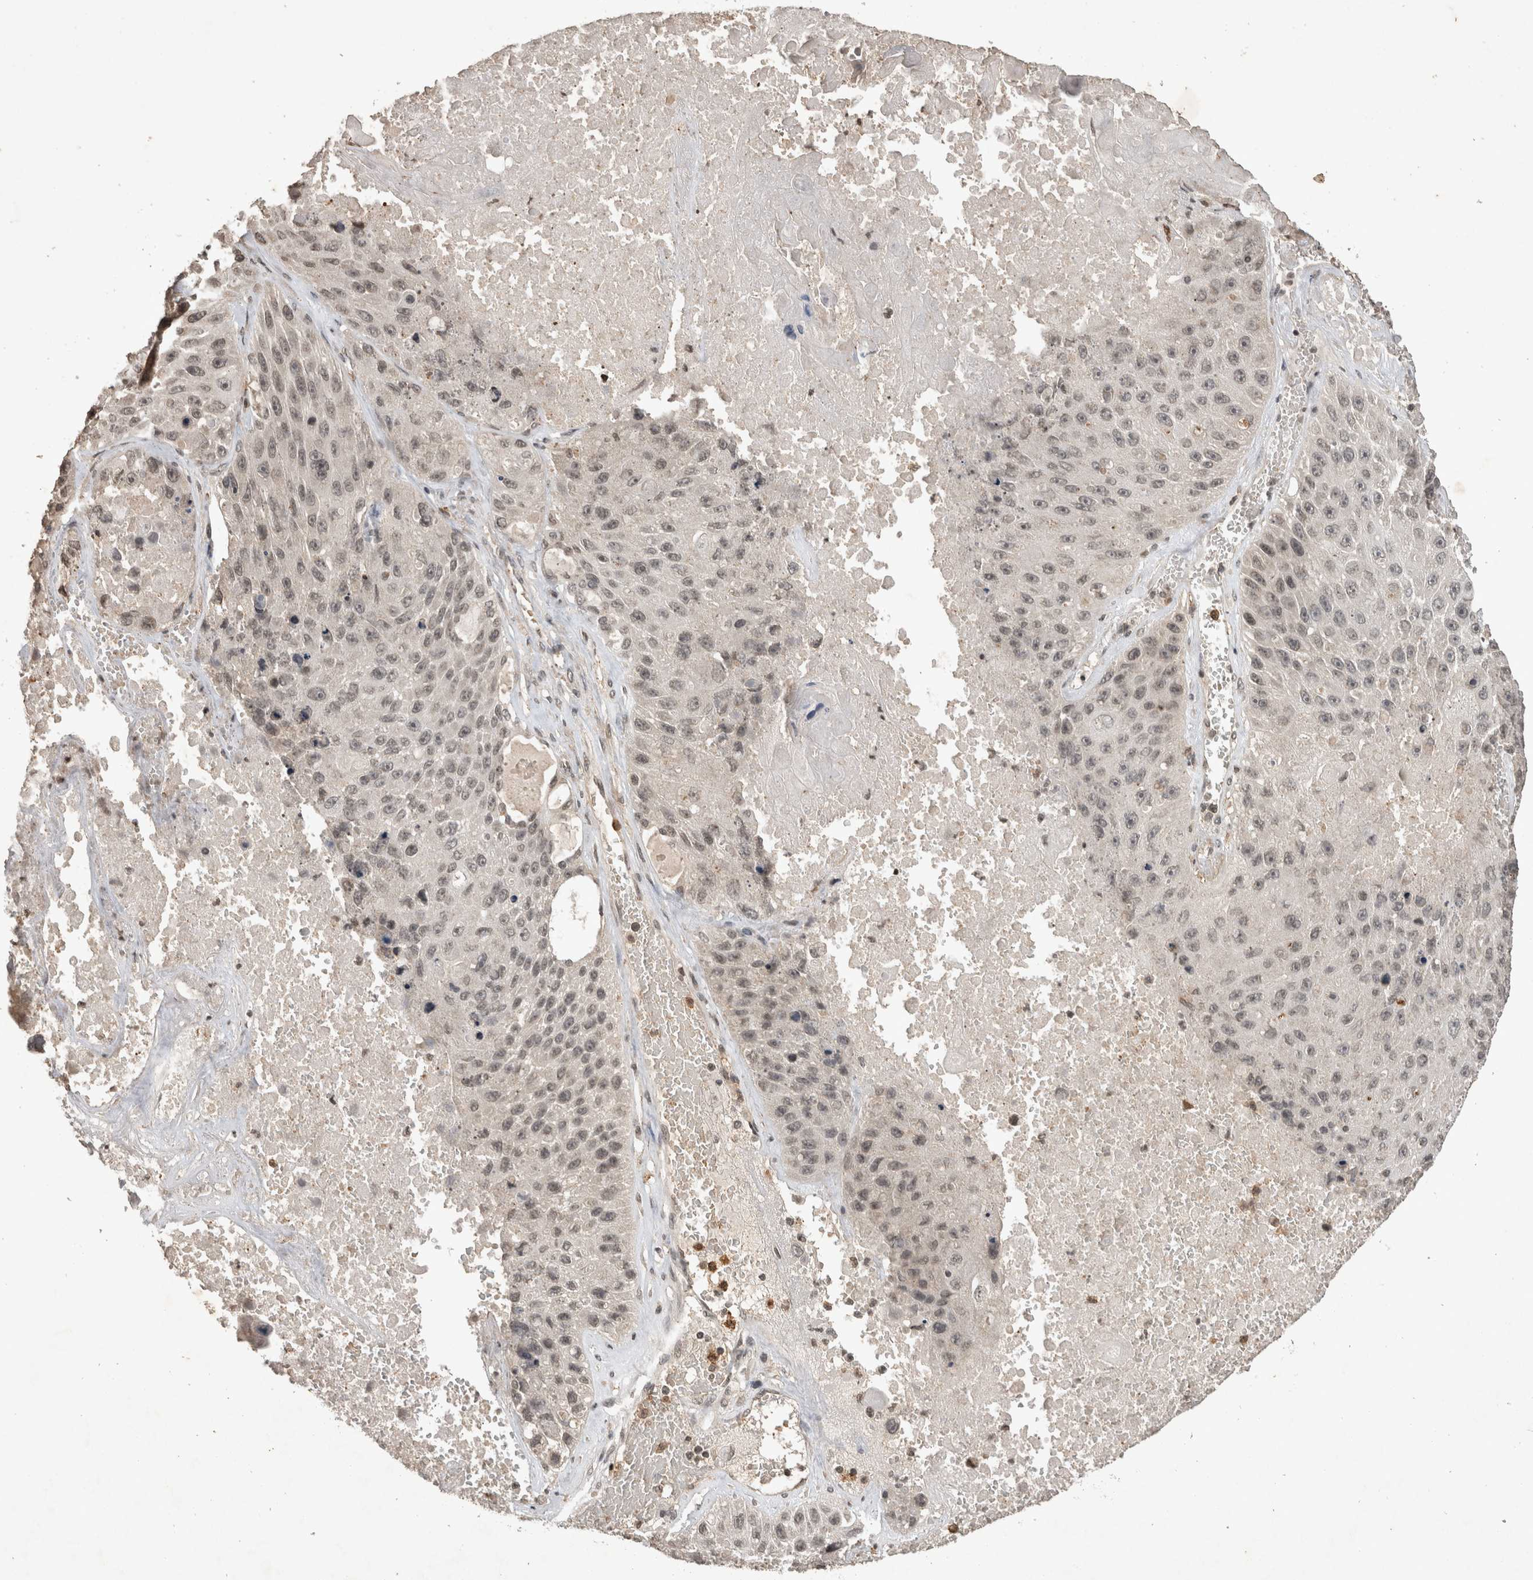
{"staining": {"intensity": "weak", "quantity": "25%-75%", "location": "nuclear"}, "tissue": "lung cancer", "cell_type": "Tumor cells", "image_type": "cancer", "snomed": [{"axis": "morphology", "description": "Squamous cell carcinoma, NOS"}, {"axis": "topography", "description": "Lung"}], "caption": "Protein expression analysis of human squamous cell carcinoma (lung) reveals weak nuclear staining in about 25%-75% of tumor cells.", "gene": "HRK", "patient": {"sex": "male", "age": 61}}